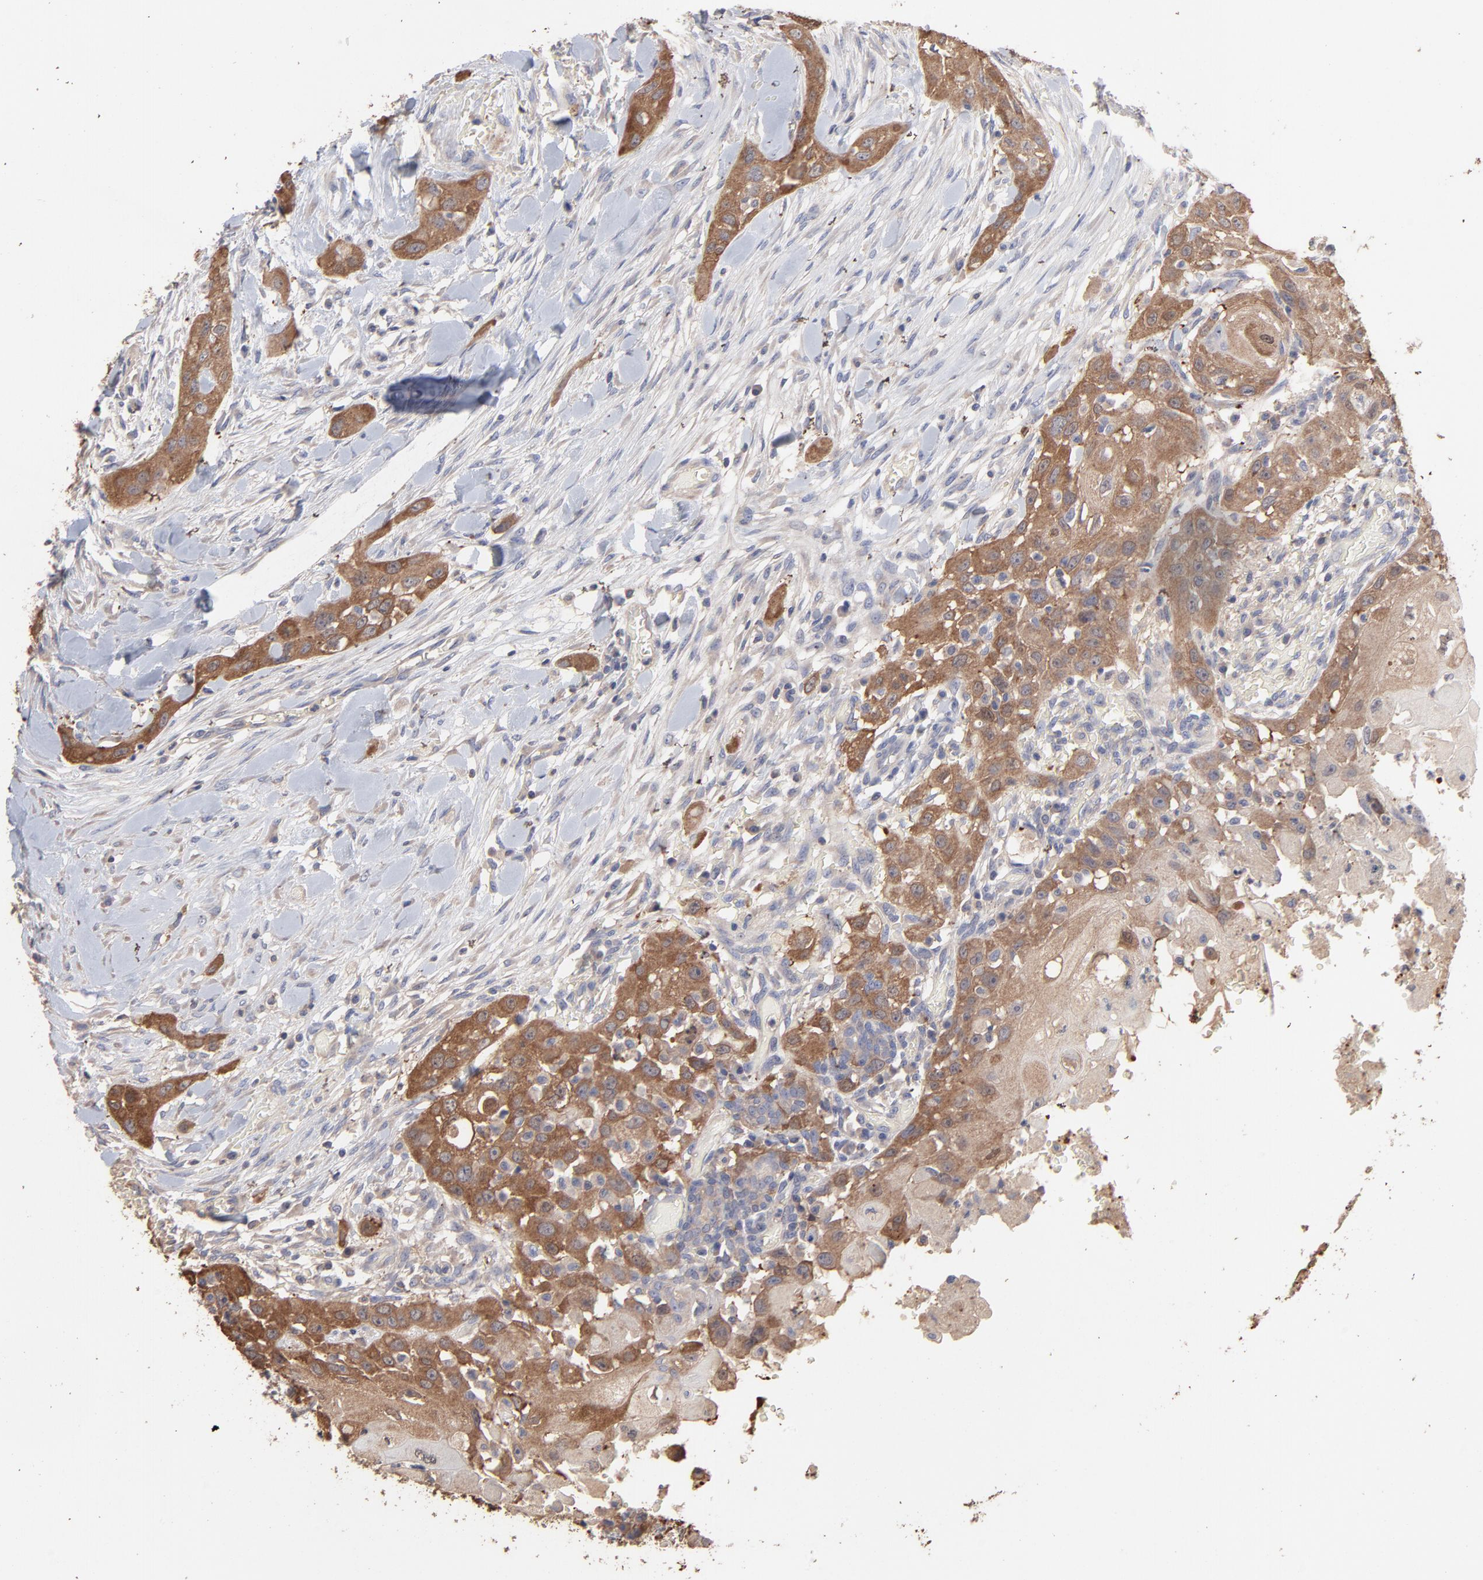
{"staining": {"intensity": "moderate", "quantity": ">75%", "location": "cytoplasmic/membranous"}, "tissue": "head and neck cancer", "cell_type": "Tumor cells", "image_type": "cancer", "snomed": [{"axis": "morphology", "description": "Neoplasm, malignant, NOS"}, {"axis": "topography", "description": "Salivary gland"}, {"axis": "topography", "description": "Head-Neck"}], "caption": "Neoplasm (malignant) (head and neck) stained with IHC shows moderate cytoplasmic/membranous expression in approximately >75% of tumor cells. Immunohistochemistry (ihc) stains the protein in brown and the nuclei are stained blue.", "gene": "TANGO2", "patient": {"sex": "male", "age": 43}}